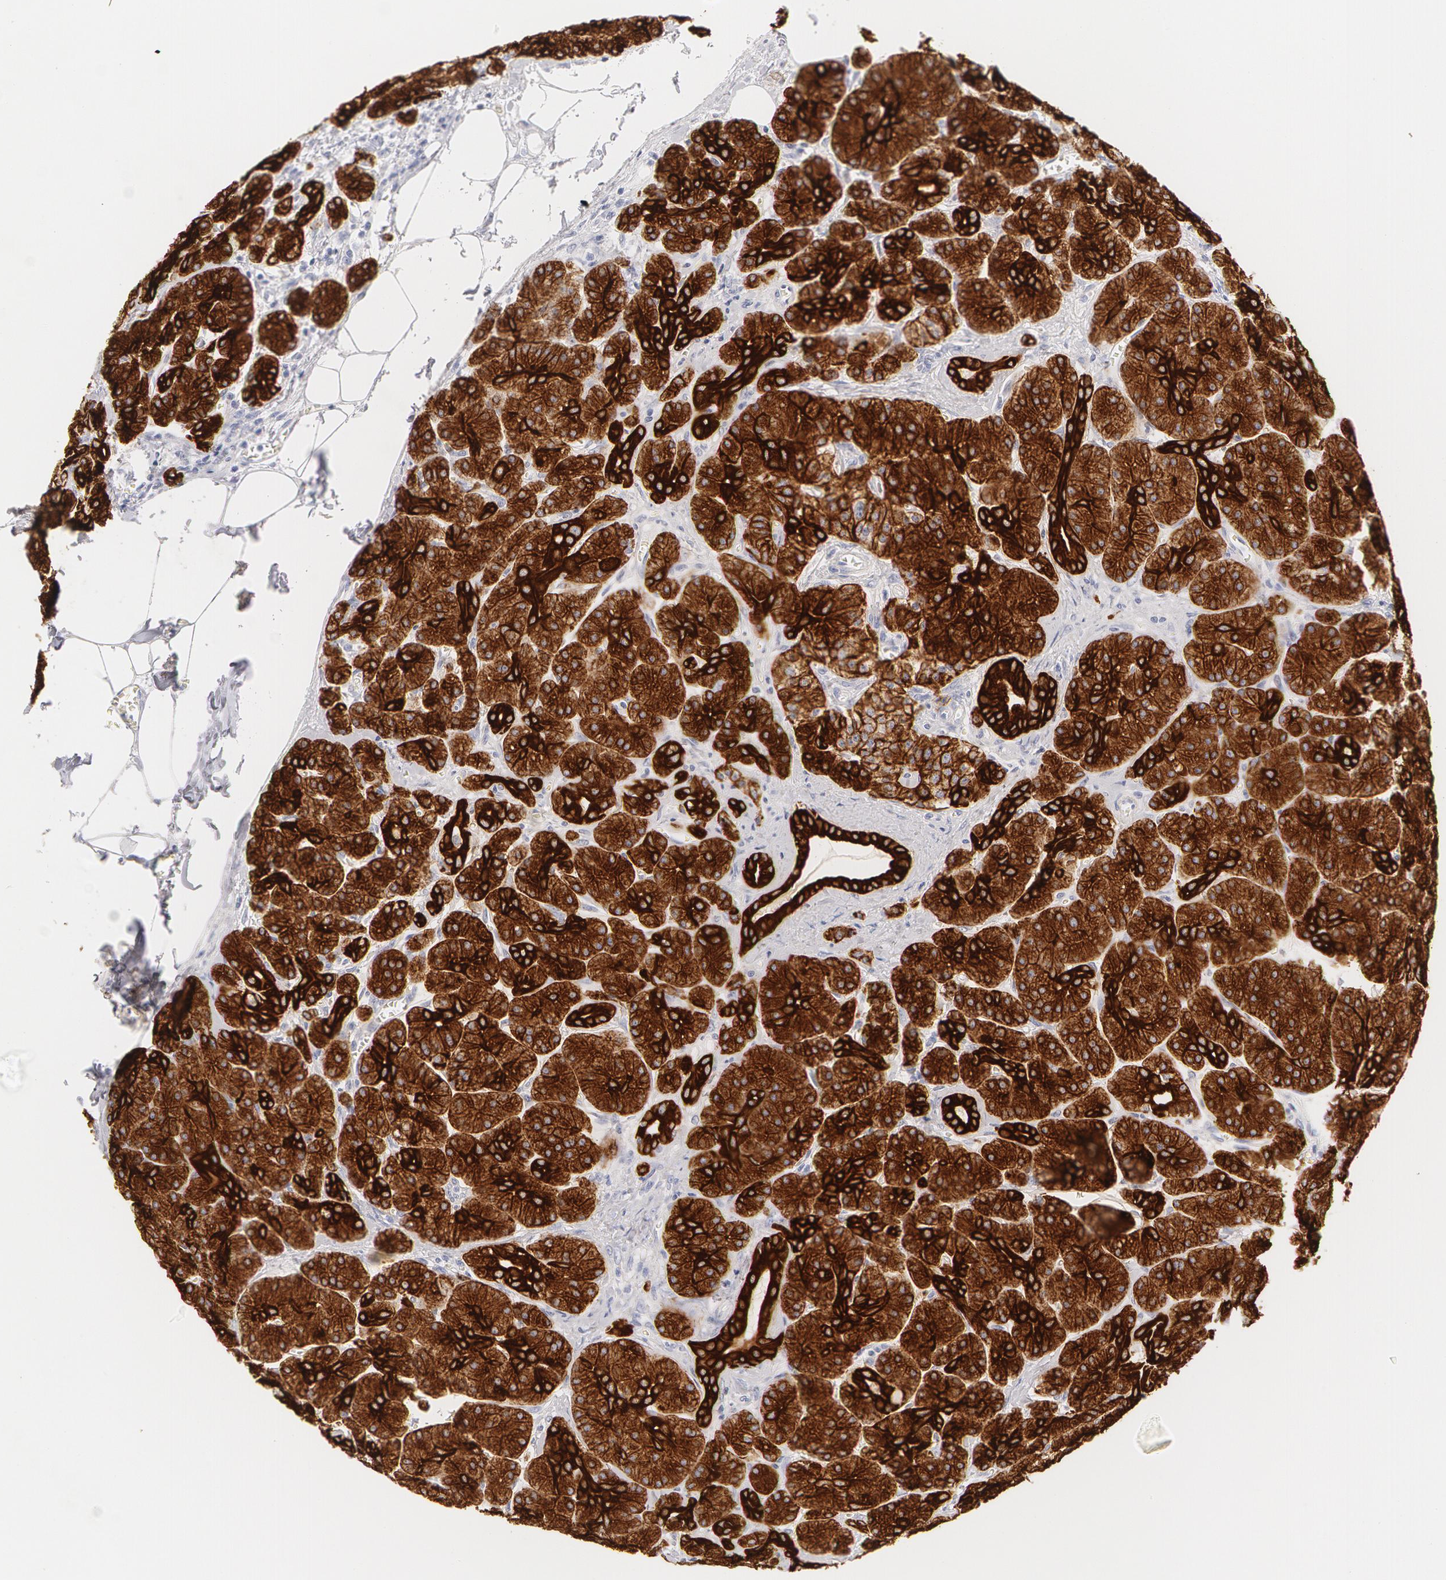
{"staining": {"intensity": "strong", "quantity": ">75%", "location": "cytoplasmic/membranous"}, "tissue": "pancreas", "cell_type": "Exocrine glandular cells", "image_type": "normal", "snomed": [{"axis": "morphology", "description": "Normal tissue, NOS"}, {"axis": "topography", "description": "Pancreas"}], "caption": "Benign pancreas displays strong cytoplasmic/membranous staining in about >75% of exocrine glandular cells Nuclei are stained in blue..", "gene": "KRT8", "patient": {"sex": "male", "age": 73}}